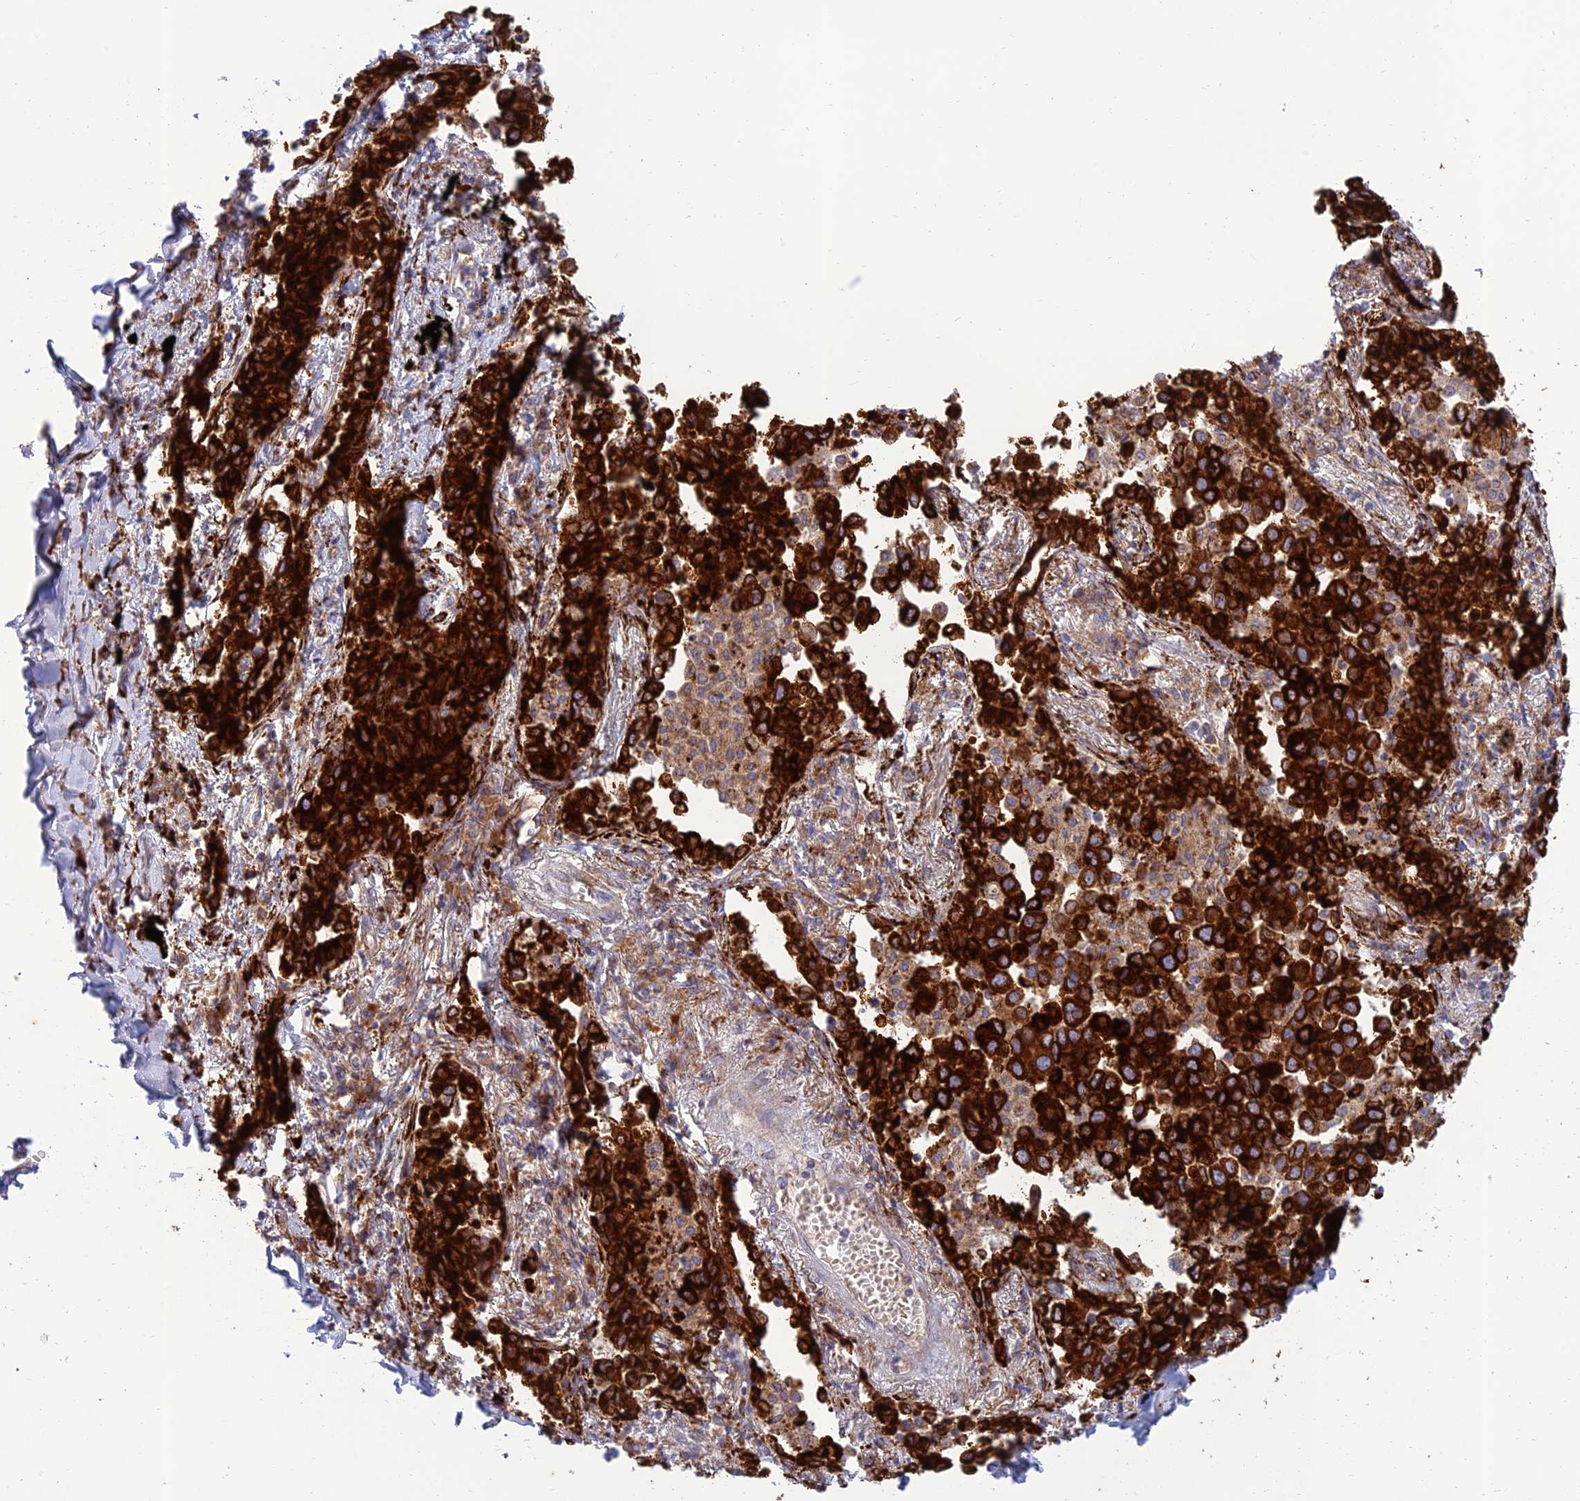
{"staining": {"intensity": "strong", "quantity": ">75%", "location": "cytoplasmic/membranous"}, "tissue": "lung cancer", "cell_type": "Tumor cells", "image_type": "cancer", "snomed": [{"axis": "morphology", "description": "Adenocarcinoma, NOS"}, {"axis": "topography", "description": "Lung"}], "caption": "High-power microscopy captured an immunohistochemistry (IHC) histopathology image of lung cancer, revealing strong cytoplasmic/membranous staining in approximately >75% of tumor cells.", "gene": "RCN3", "patient": {"sex": "male", "age": 67}}